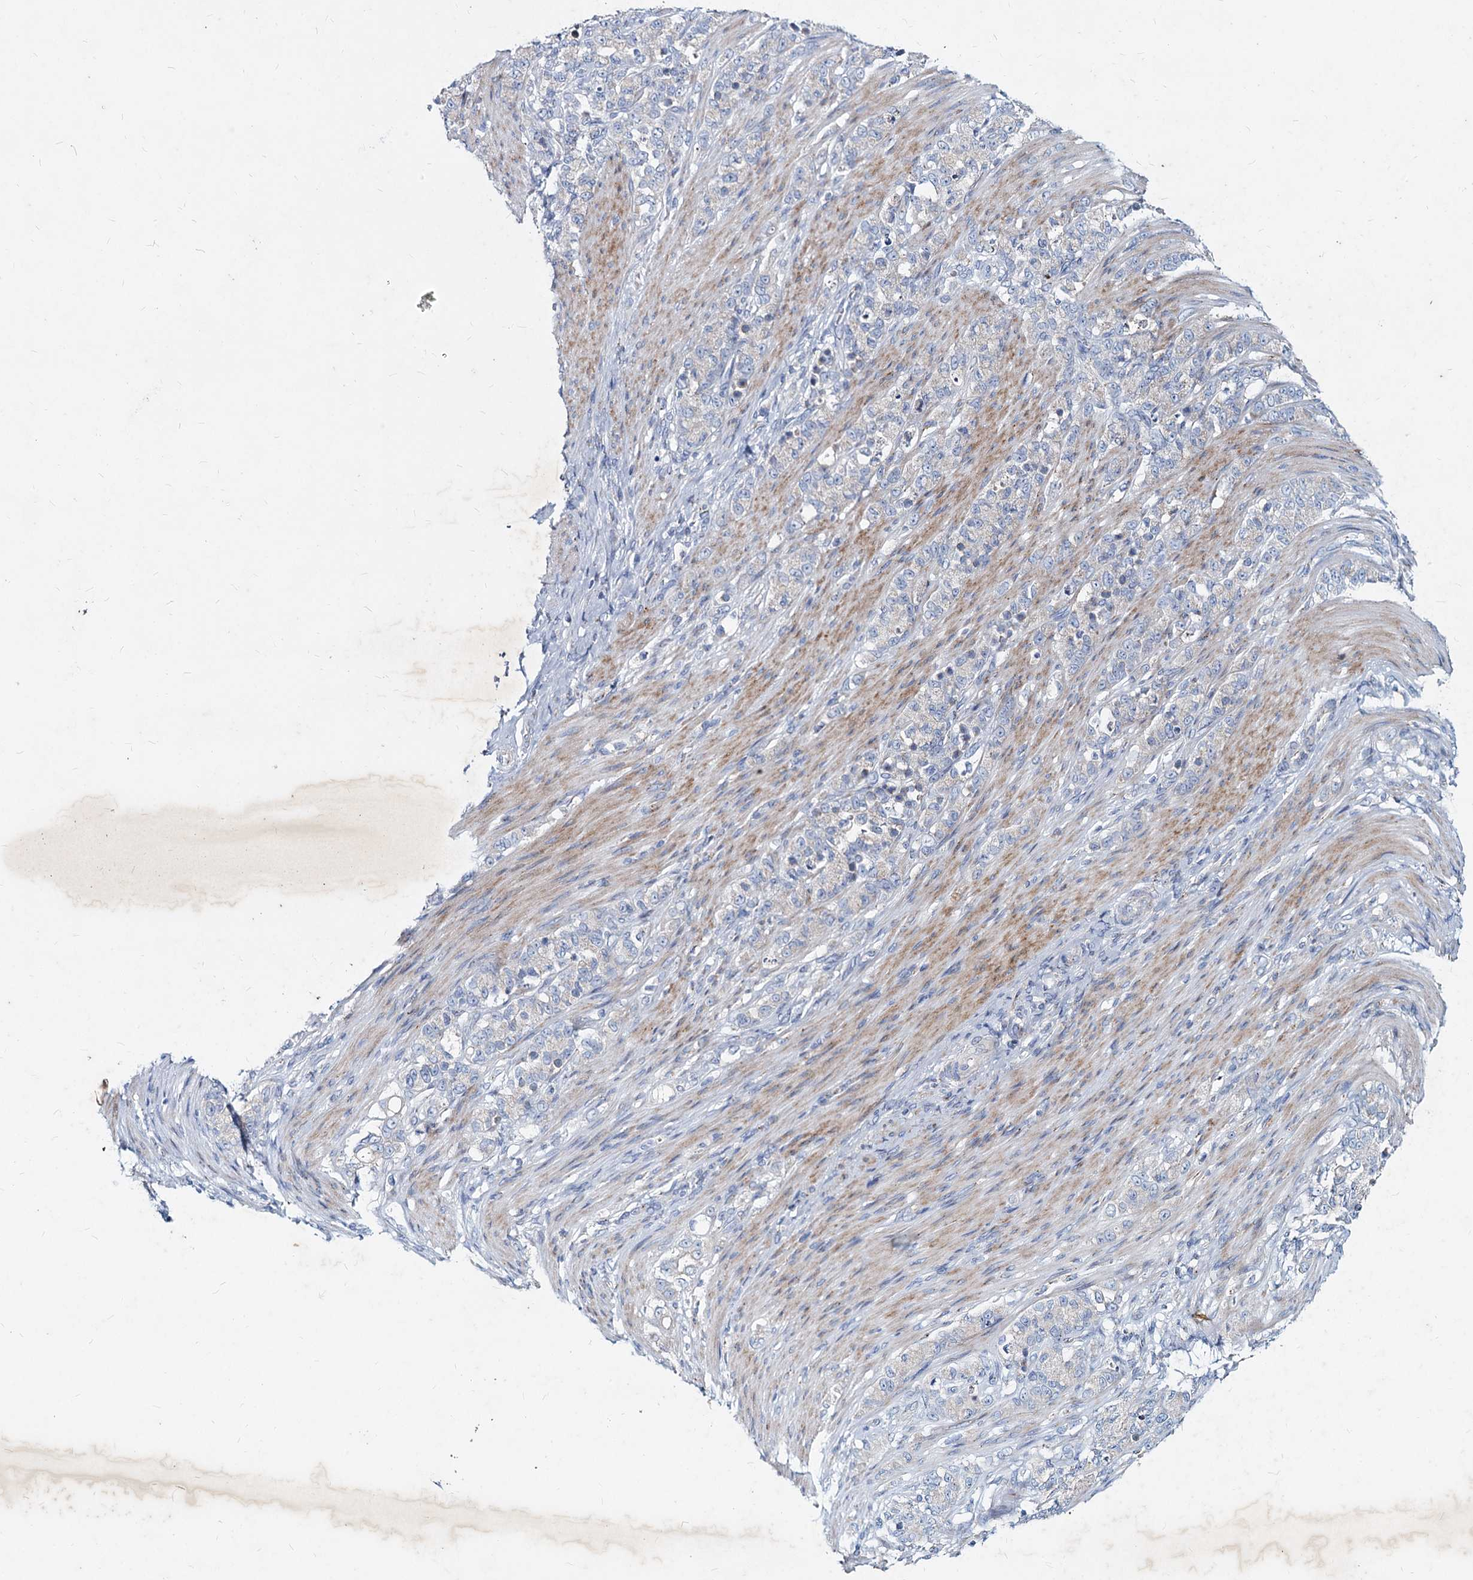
{"staining": {"intensity": "negative", "quantity": "none", "location": "none"}, "tissue": "stomach cancer", "cell_type": "Tumor cells", "image_type": "cancer", "snomed": [{"axis": "morphology", "description": "Adenocarcinoma, NOS"}, {"axis": "topography", "description": "Stomach"}], "caption": "High magnification brightfield microscopy of stomach adenocarcinoma stained with DAB (brown) and counterstained with hematoxylin (blue): tumor cells show no significant staining.", "gene": "AGBL4", "patient": {"sex": "female", "age": 79}}